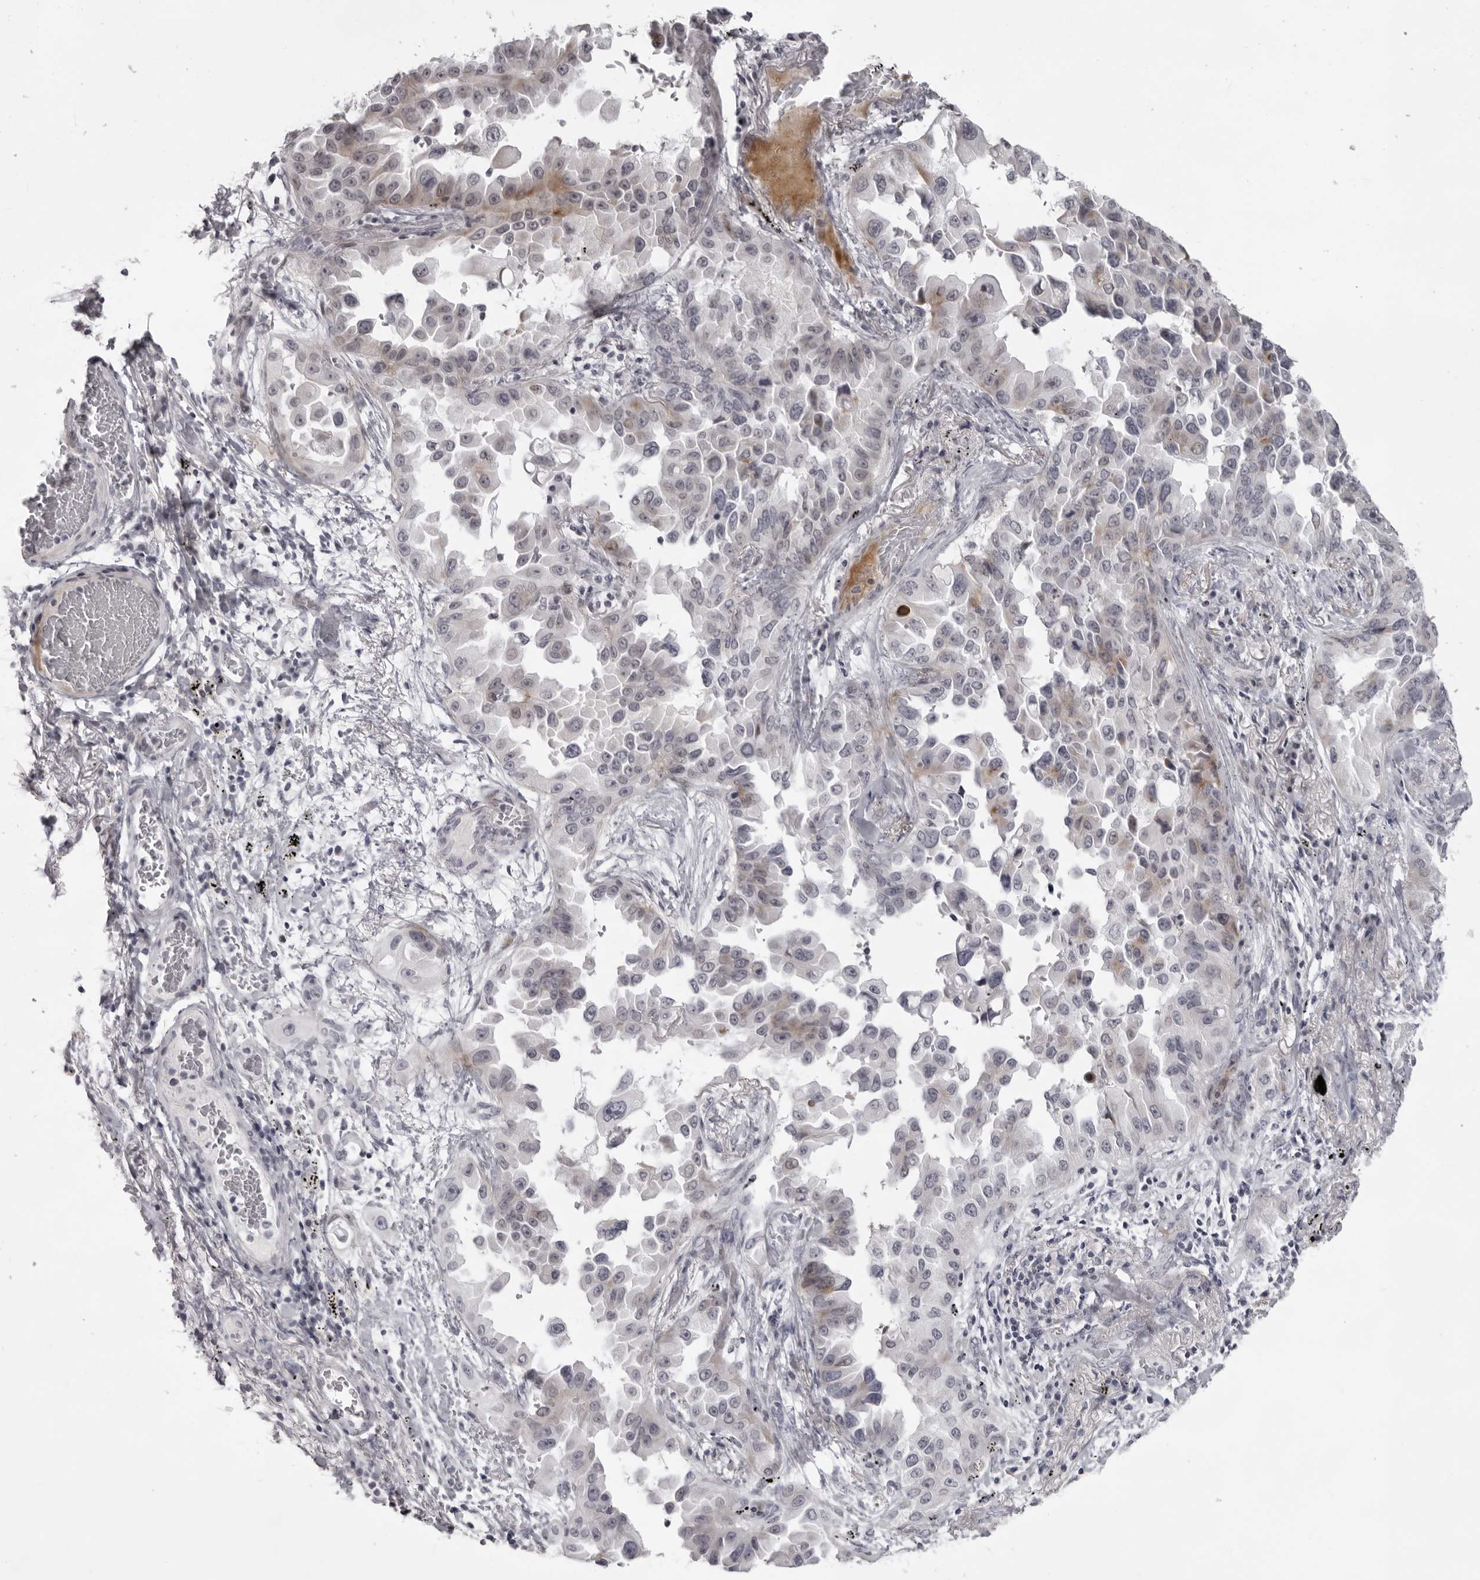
{"staining": {"intensity": "moderate", "quantity": "<25%", "location": "cytoplasmic/membranous"}, "tissue": "lung cancer", "cell_type": "Tumor cells", "image_type": "cancer", "snomed": [{"axis": "morphology", "description": "Adenocarcinoma, NOS"}, {"axis": "topography", "description": "Lung"}], "caption": "Tumor cells demonstrate low levels of moderate cytoplasmic/membranous staining in about <25% of cells in lung cancer (adenocarcinoma). The protein of interest is stained brown, and the nuclei are stained in blue (DAB IHC with brightfield microscopy, high magnification).", "gene": "NUDT18", "patient": {"sex": "female", "age": 67}}